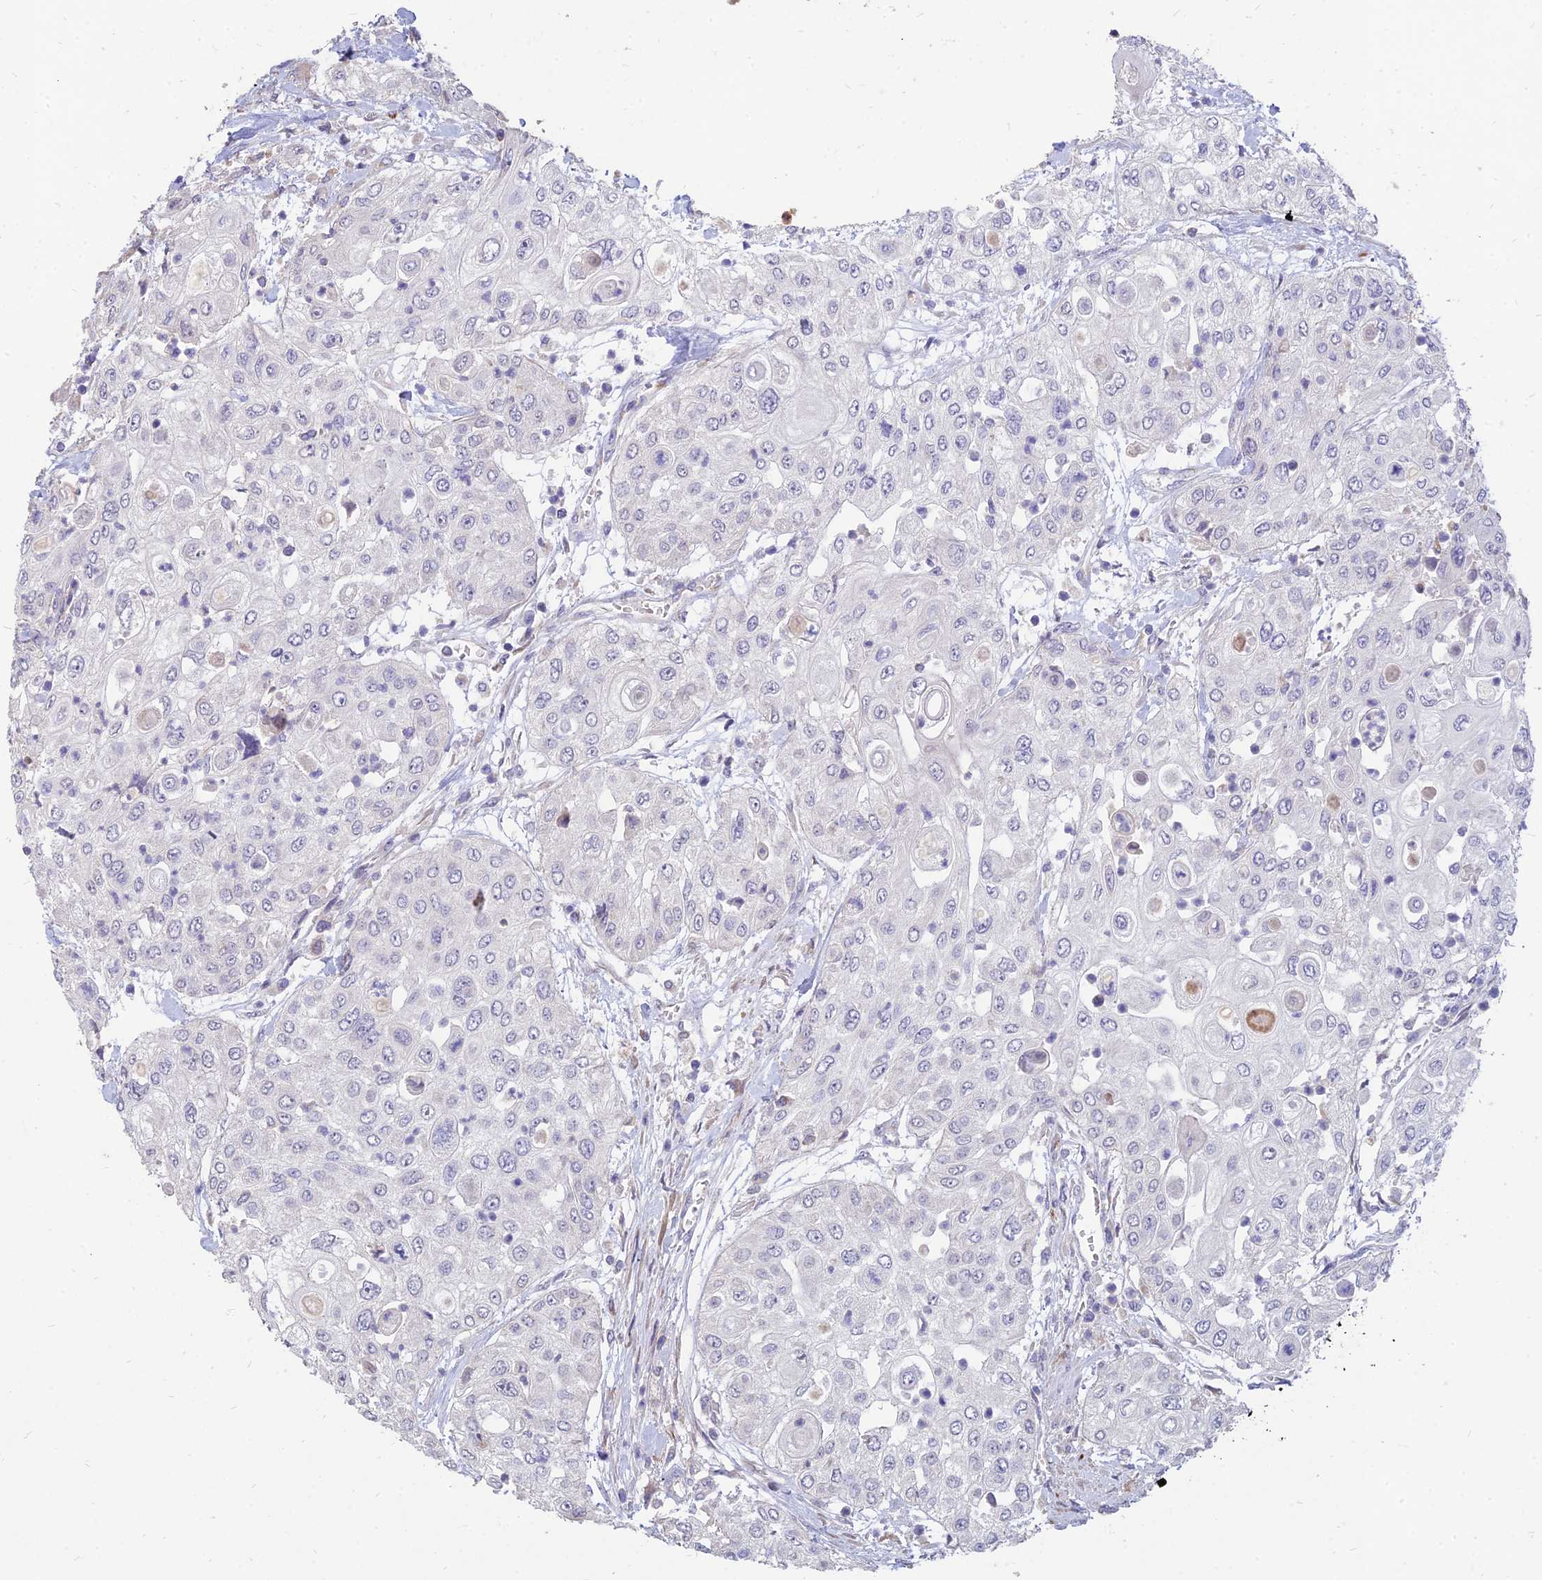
{"staining": {"intensity": "negative", "quantity": "none", "location": "none"}, "tissue": "urothelial cancer", "cell_type": "Tumor cells", "image_type": "cancer", "snomed": [{"axis": "morphology", "description": "Urothelial carcinoma, High grade"}, {"axis": "topography", "description": "Urinary bladder"}], "caption": "Protein analysis of high-grade urothelial carcinoma displays no significant expression in tumor cells.", "gene": "ST3GAL6", "patient": {"sex": "female", "age": 79}}